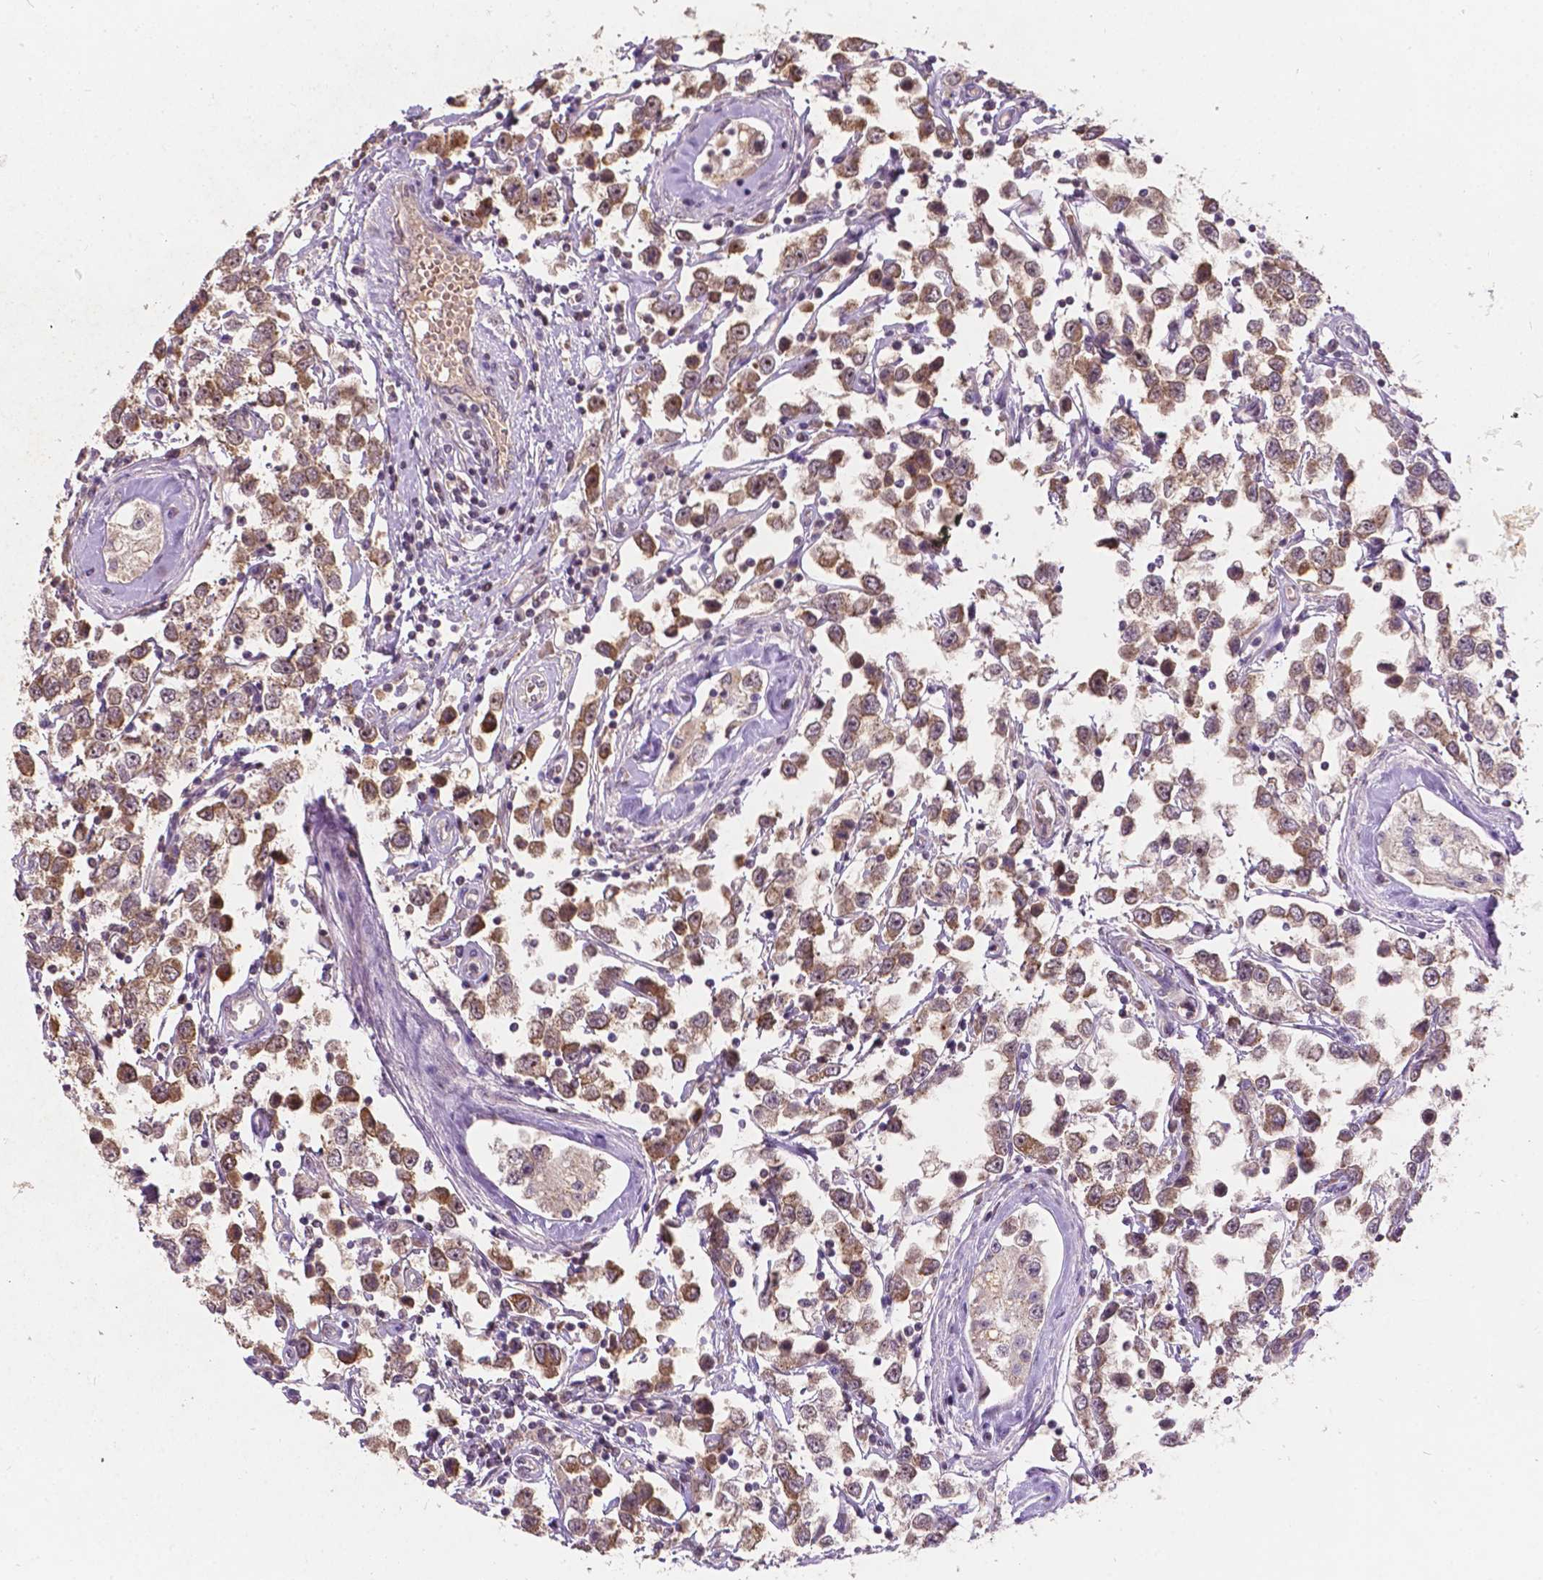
{"staining": {"intensity": "moderate", "quantity": ">75%", "location": "cytoplasmic/membranous,nuclear"}, "tissue": "testis cancer", "cell_type": "Tumor cells", "image_type": "cancer", "snomed": [{"axis": "morphology", "description": "Seminoma, NOS"}, {"axis": "topography", "description": "Testis"}], "caption": "Moderate cytoplasmic/membranous and nuclear positivity is identified in approximately >75% of tumor cells in testis cancer (seminoma).", "gene": "DUSP16", "patient": {"sex": "male", "age": 34}}